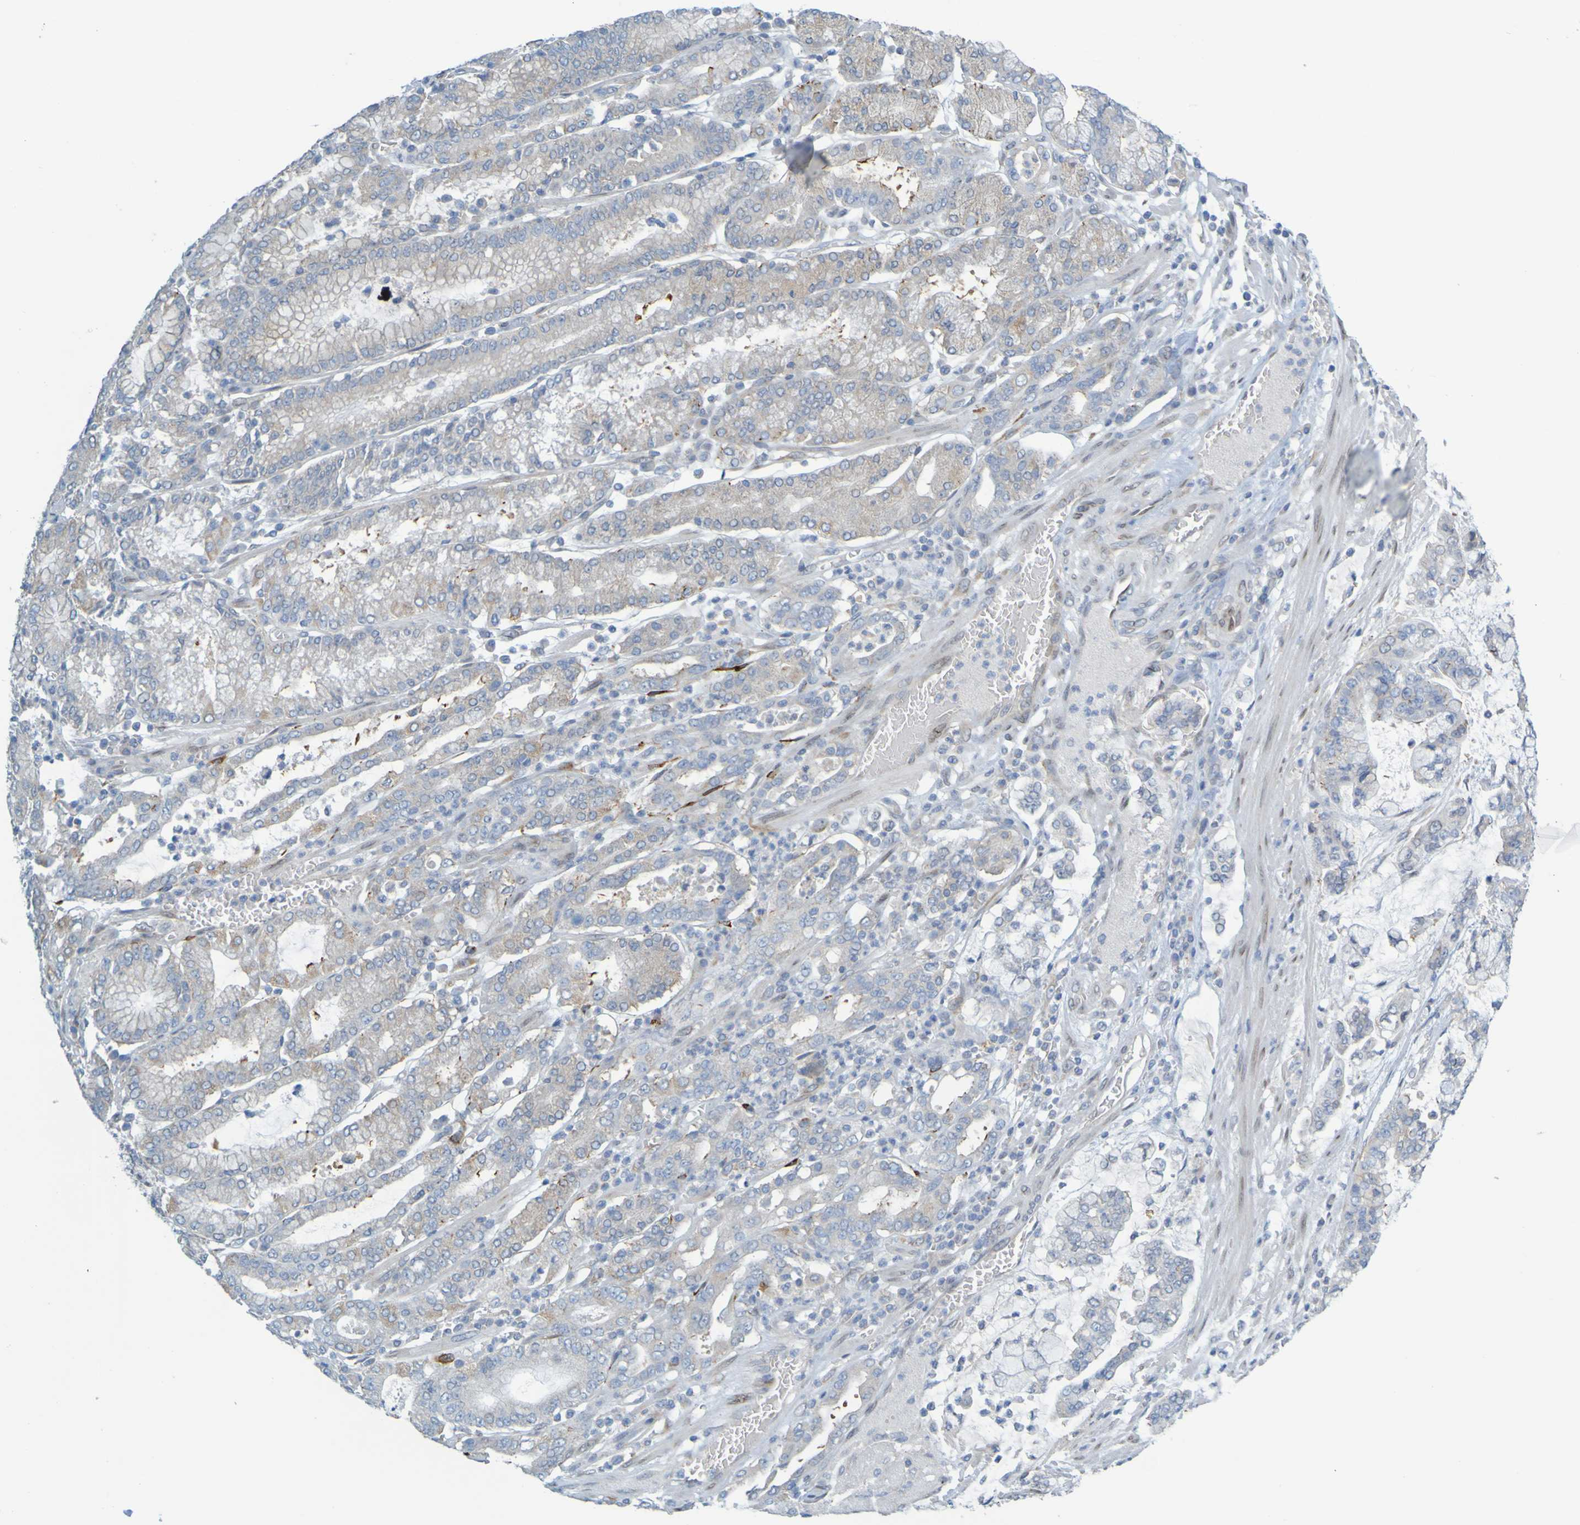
{"staining": {"intensity": "weak", "quantity": "<25%", "location": "cytoplasmic/membranous"}, "tissue": "stomach cancer", "cell_type": "Tumor cells", "image_type": "cancer", "snomed": [{"axis": "morphology", "description": "Normal tissue, NOS"}, {"axis": "morphology", "description": "Adenocarcinoma, NOS"}, {"axis": "topography", "description": "Stomach, upper"}, {"axis": "topography", "description": "Stomach"}], "caption": "High magnification brightfield microscopy of stomach cancer (adenocarcinoma) stained with DAB (3,3'-diaminobenzidine) (brown) and counterstained with hematoxylin (blue): tumor cells show no significant positivity.", "gene": "MAG", "patient": {"sex": "male", "age": 76}}